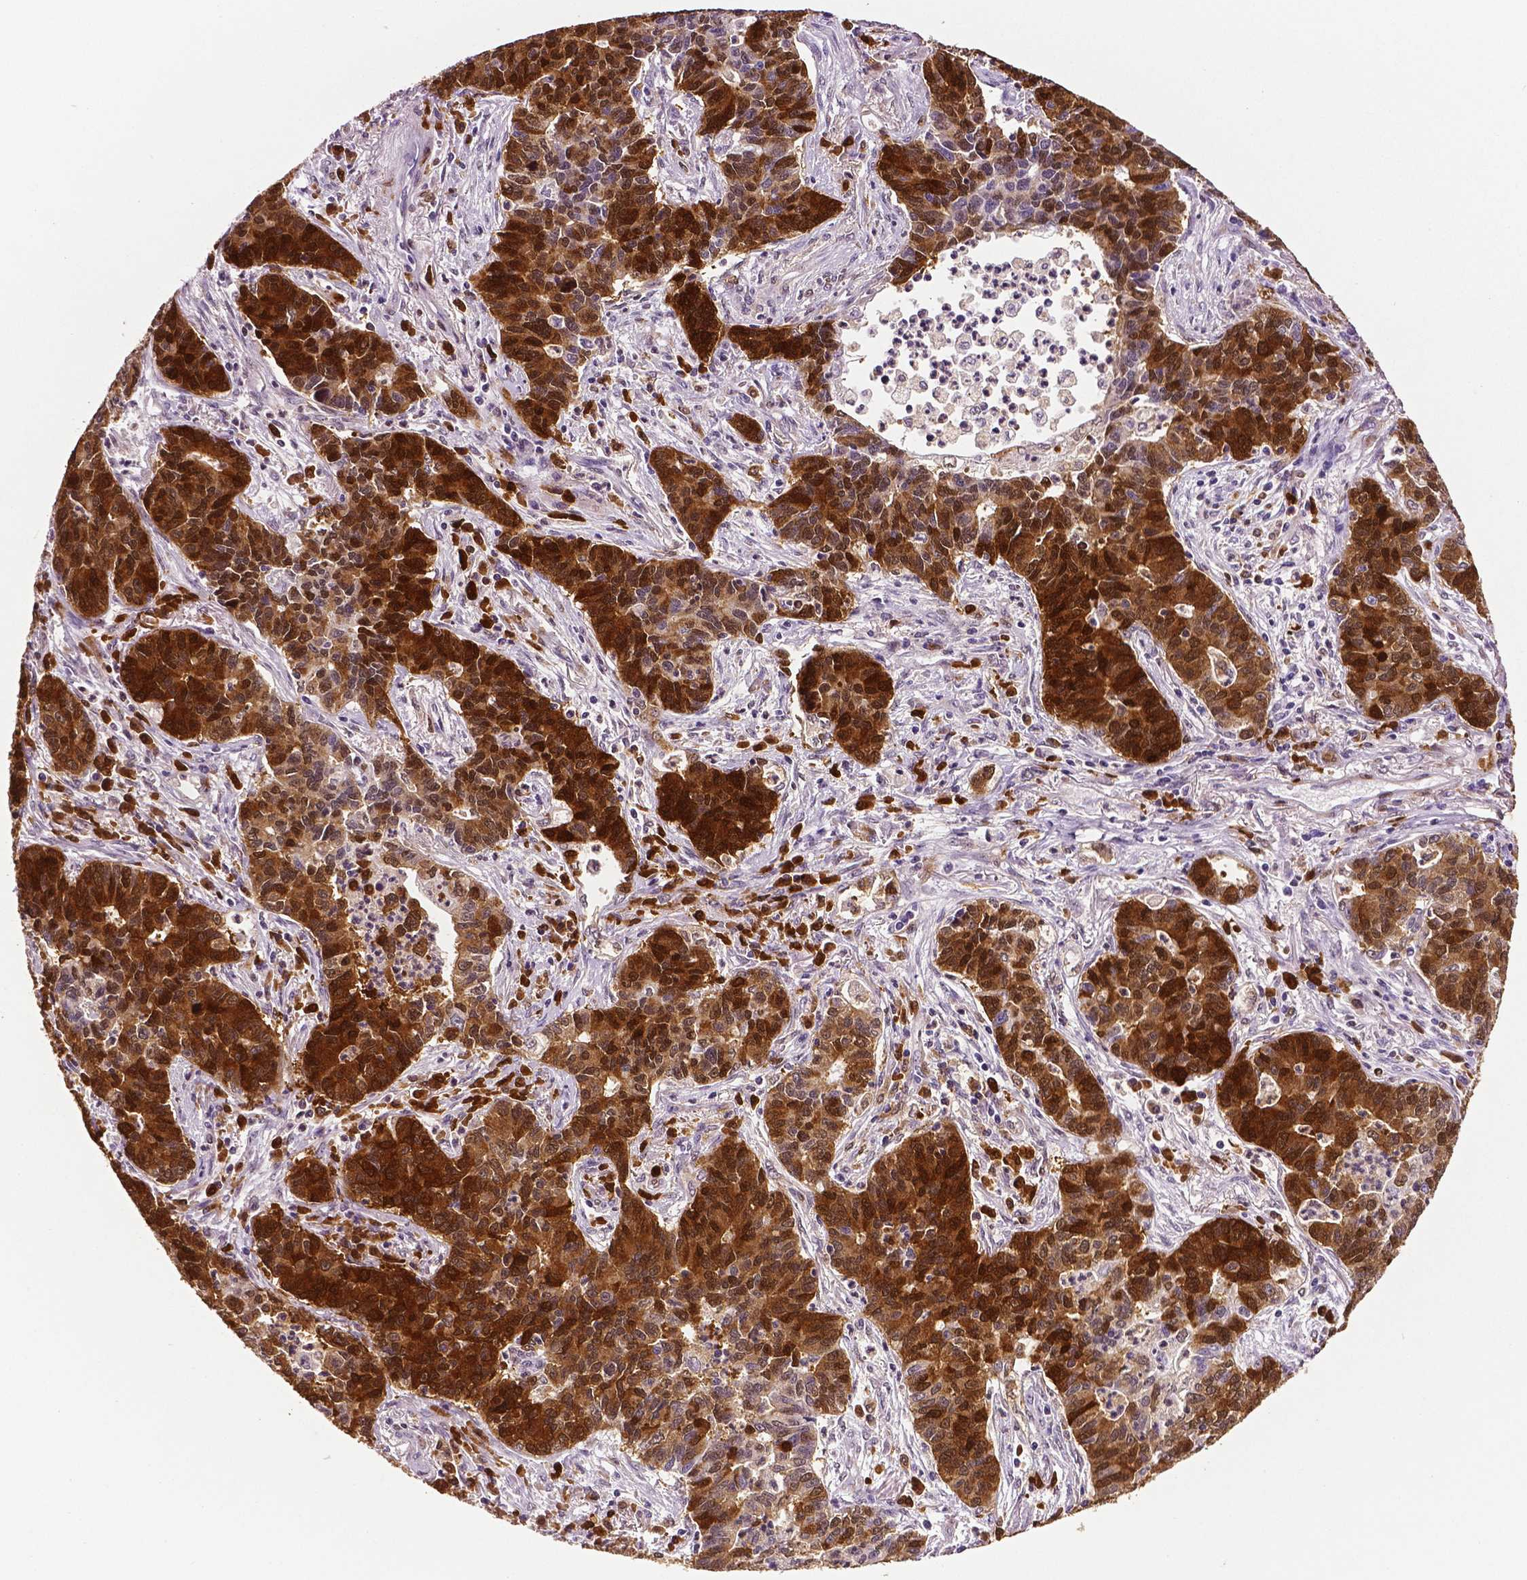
{"staining": {"intensity": "strong", "quantity": "25%-75%", "location": "cytoplasmic/membranous"}, "tissue": "lung cancer", "cell_type": "Tumor cells", "image_type": "cancer", "snomed": [{"axis": "morphology", "description": "Adenocarcinoma, NOS"}, {"axis": "topography", "description": "Lung"}], "caption": "A brown stain highlights strong cytoplasmic/membranous staining of a protein in lung adenocarcinoma tumor cells. (DAB = brown stain, brightfield microscopy at high magnification).", "gene": "PHGDH", "patient": {"sex": "female", "age": 57}}